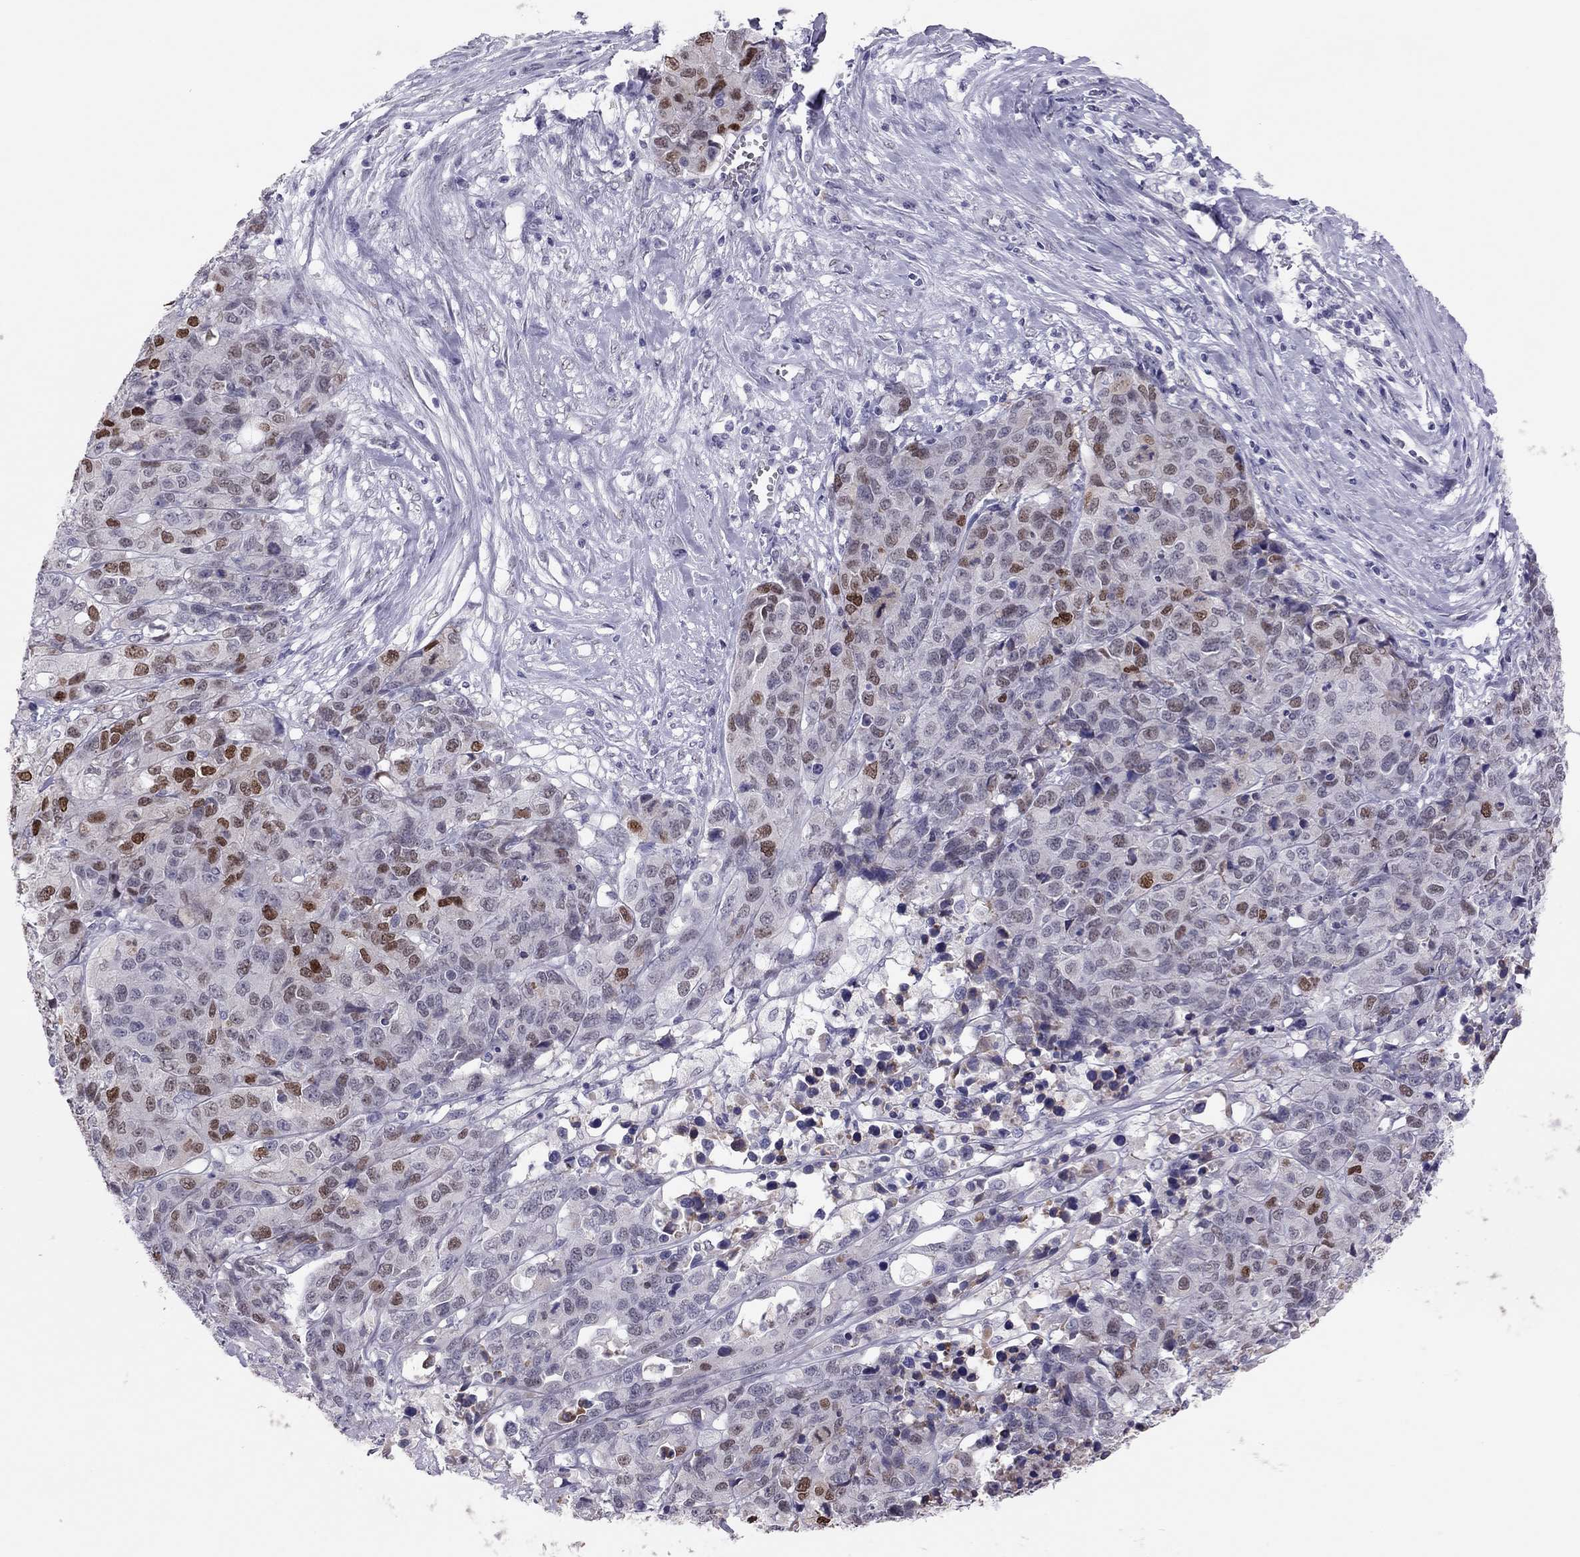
{"staining": {"intensity": "strong", "quantity": "<25%", "location": "nuclear"}, "tissue": "ovarian cancer", "cell_type": "Tumor cells", "image_type": "cancer", "snomed": [{"axis": "morphology", "description": "Cystadenocarcinoma, serous, NOS"}, {"axis": "topography", "description": "Ovary"}], "caption": "Protein staining by immunohistochemistry (IHC) shows strong nuclear expression in approximately <25% of tumor cells in ovarian cancer (serous cystadenocarcinoma). (IHC, brightfield microscopy, high magnification).", "gene": "PHOX2A", "patient": {"sex": "female", "age": 87}}